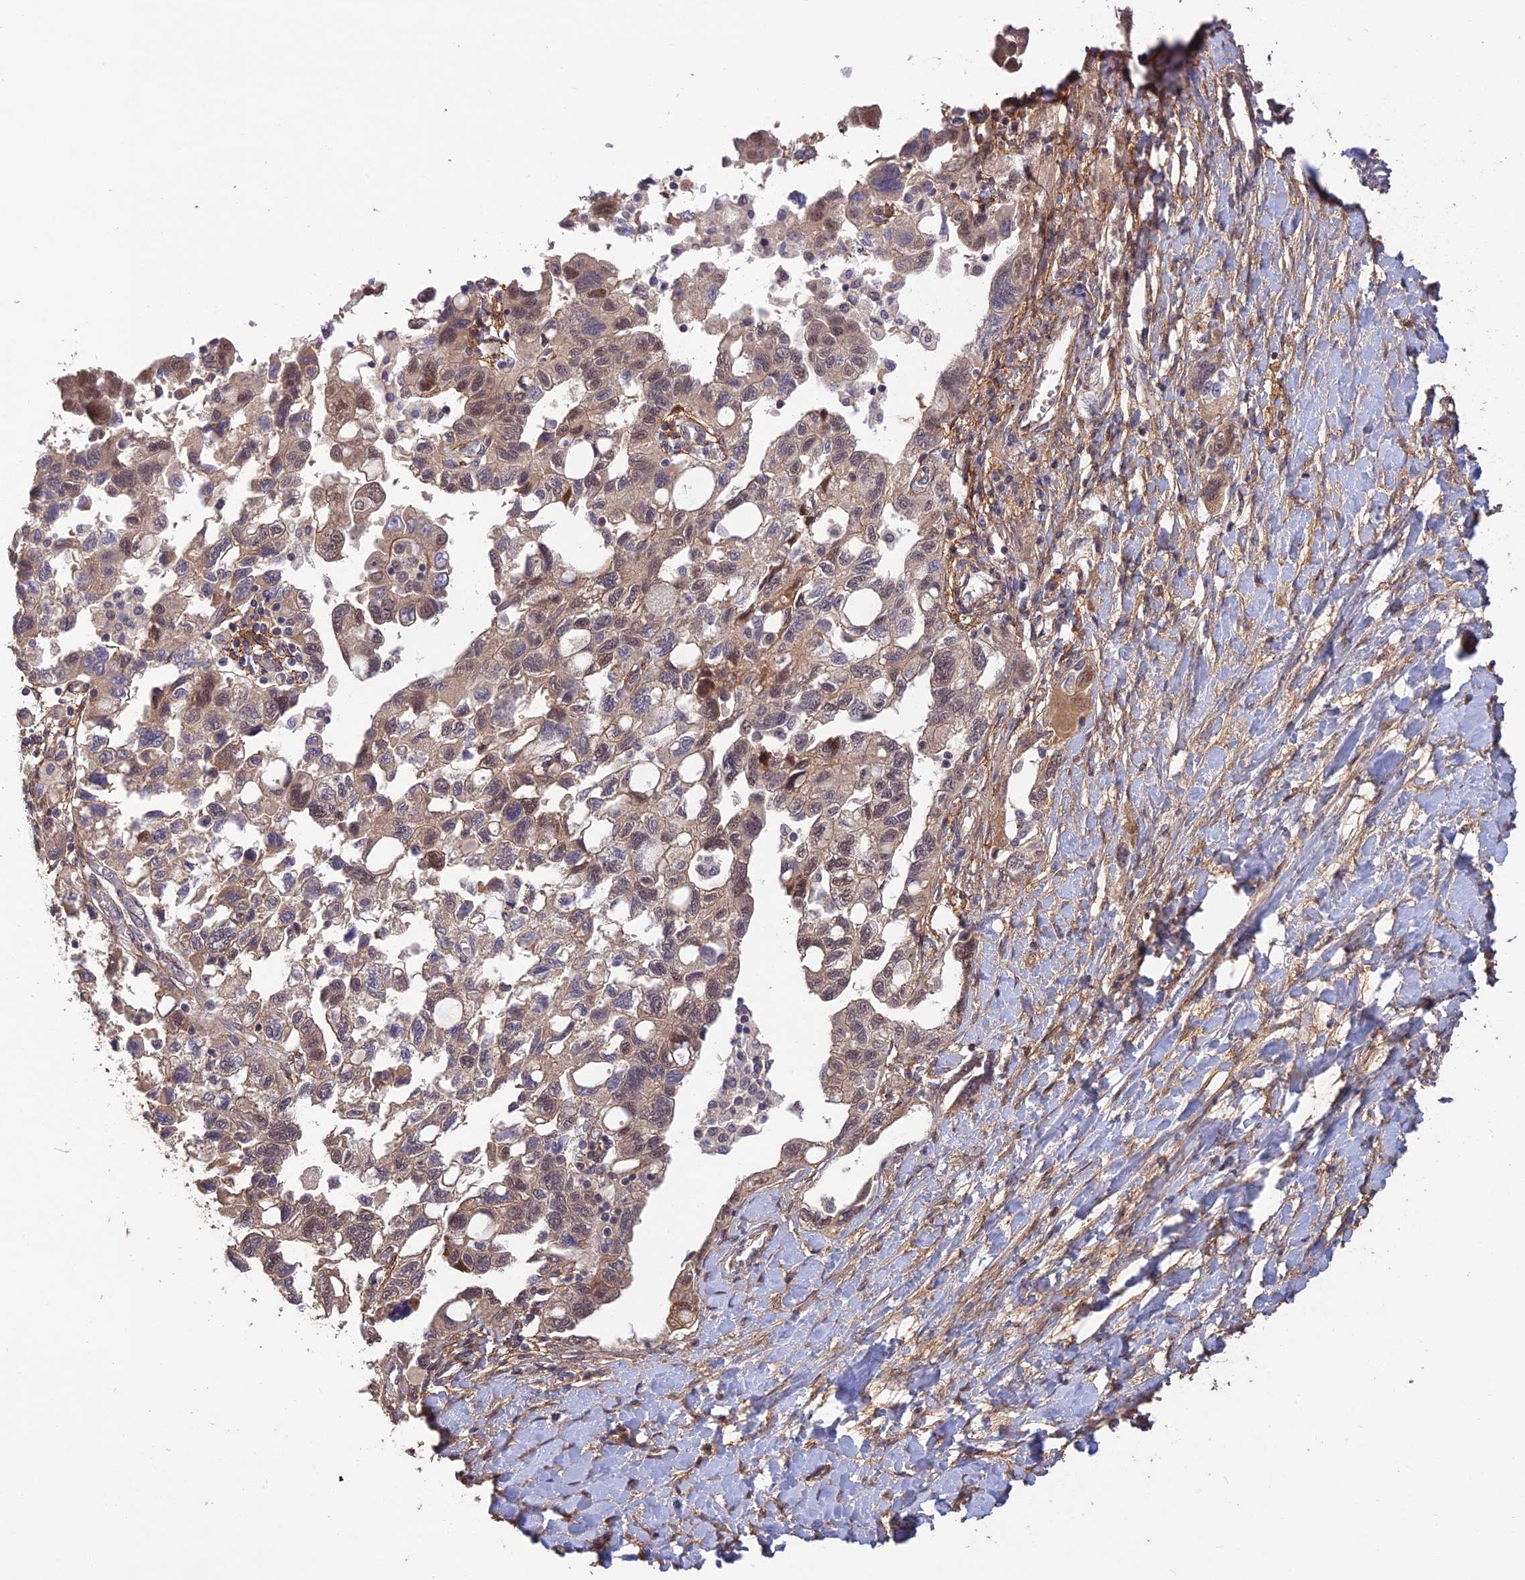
{"staining": {"intensity": "weak", "quantity": "<25%", "location": "cytoplasmic/membranous,nuclear"}, "tissue": "ovarian cancer", "cell_type": "Tumor cells", "image_type": "cancer", "snomed": [{"axis": "morphology", "description": "Carcinoma, NOS"}, {"axis": "morphology", "description": "Cystadenocarcinoma, serous, NOS"}, {"axis": "topography", "description": "Ovary"}], "caption": "Immunohistochemical staining of human ovarian cancer displays no significant positivity in tumor cells.", "gene": "PAGR1", "patient": {"sex": "female", "age": 69}}